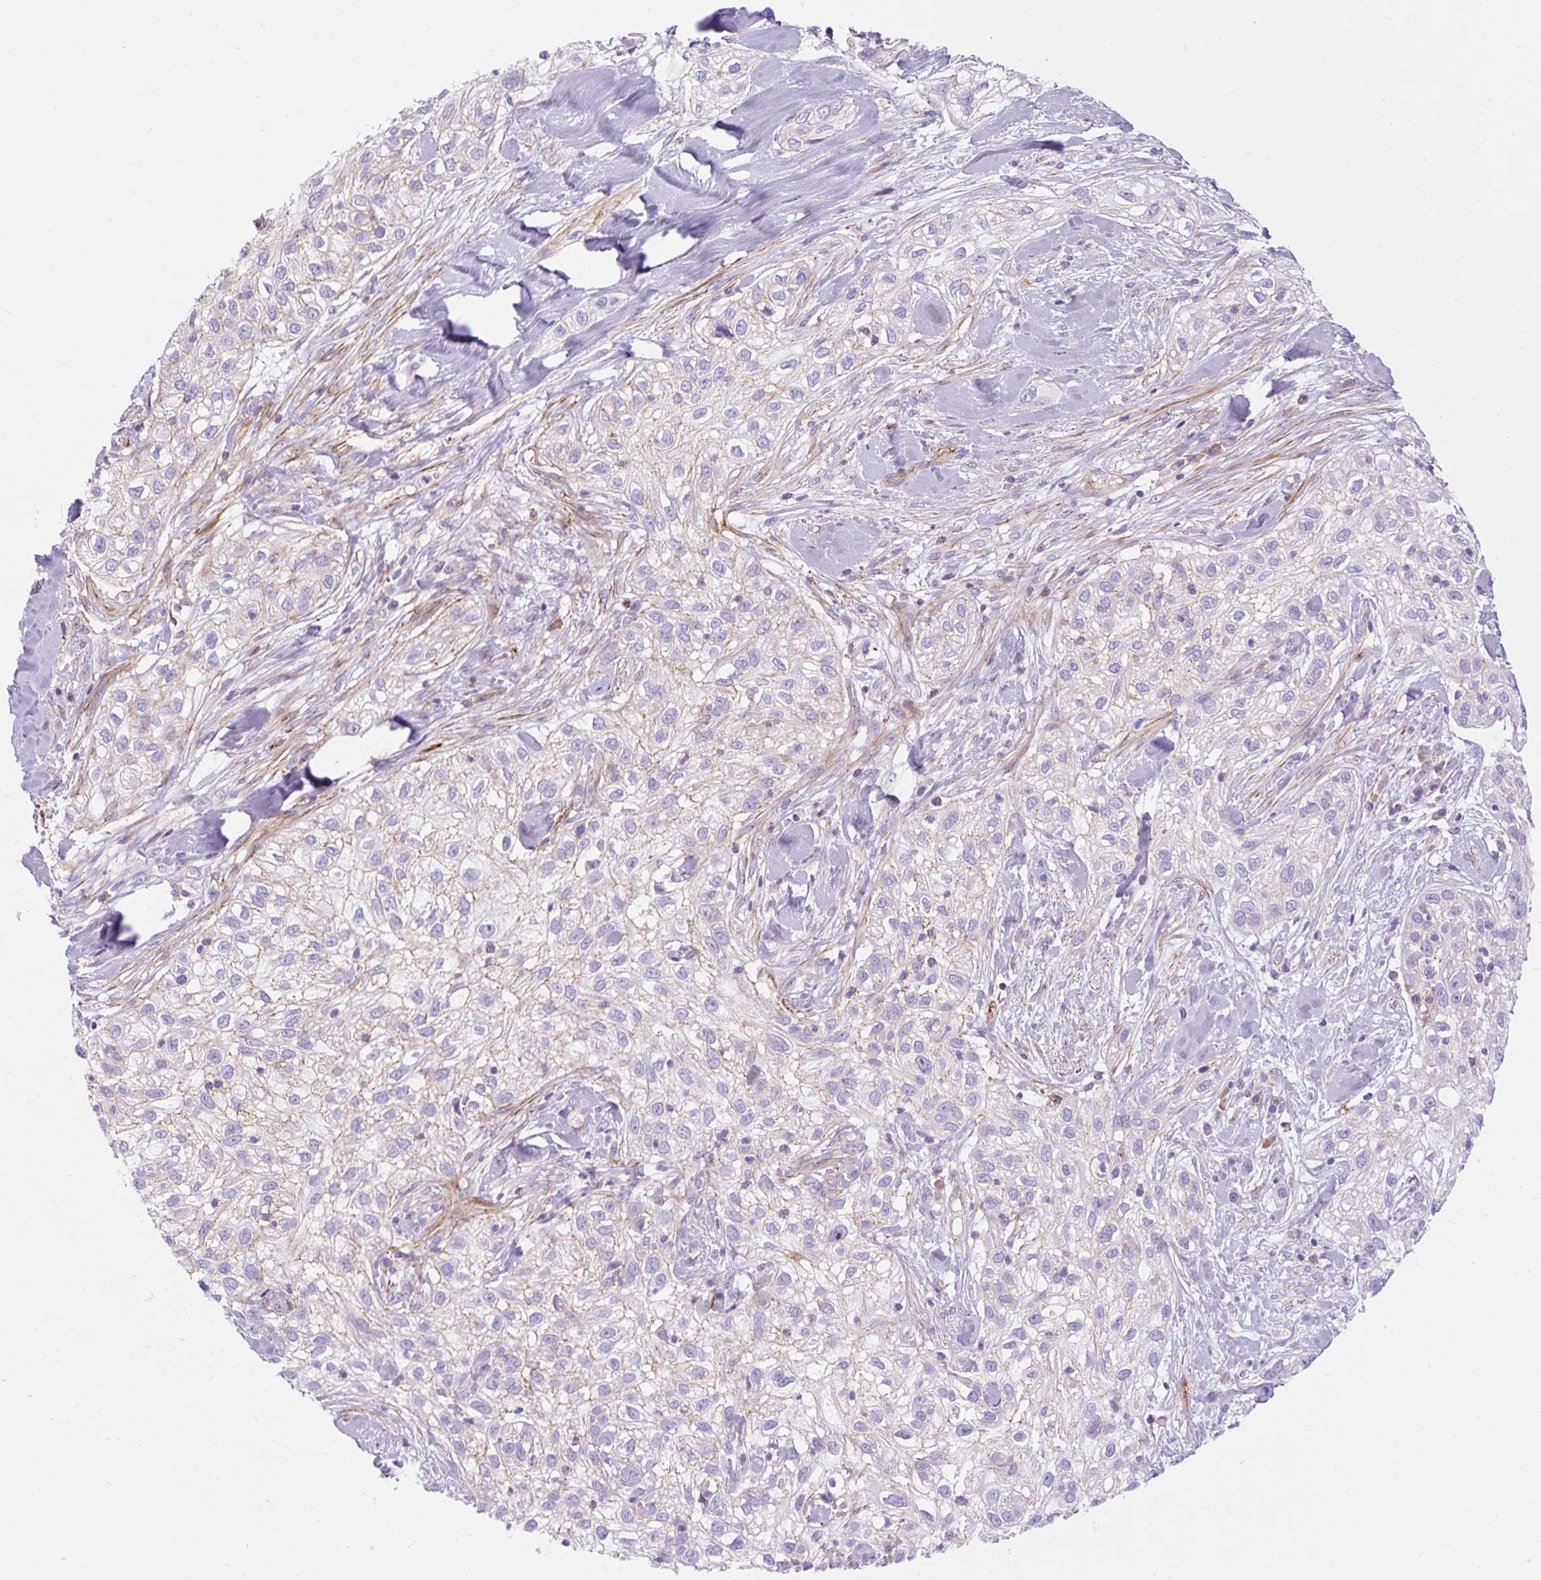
{"staining": {"intensity": "negative", "quantity": "none", "location": "none"}, "tissue": "skin cancer", "cell_type": "Tumor cells", "image_type": "cancer", "snomed": [{"axis": "morphology", "description": "Squamous cell carcinoma, NOS"}, {"axis": "topography", "description": "Skin"}], "caption": "An immunohistochemistry histopathology image of squamous cell carcinoma (skin) is shown. There is no staining in tumor cells of squamous cell carcinoma (skin).", "gene": "CORO7-PAM16", "patient": {"sex": "male", "age": 82}}